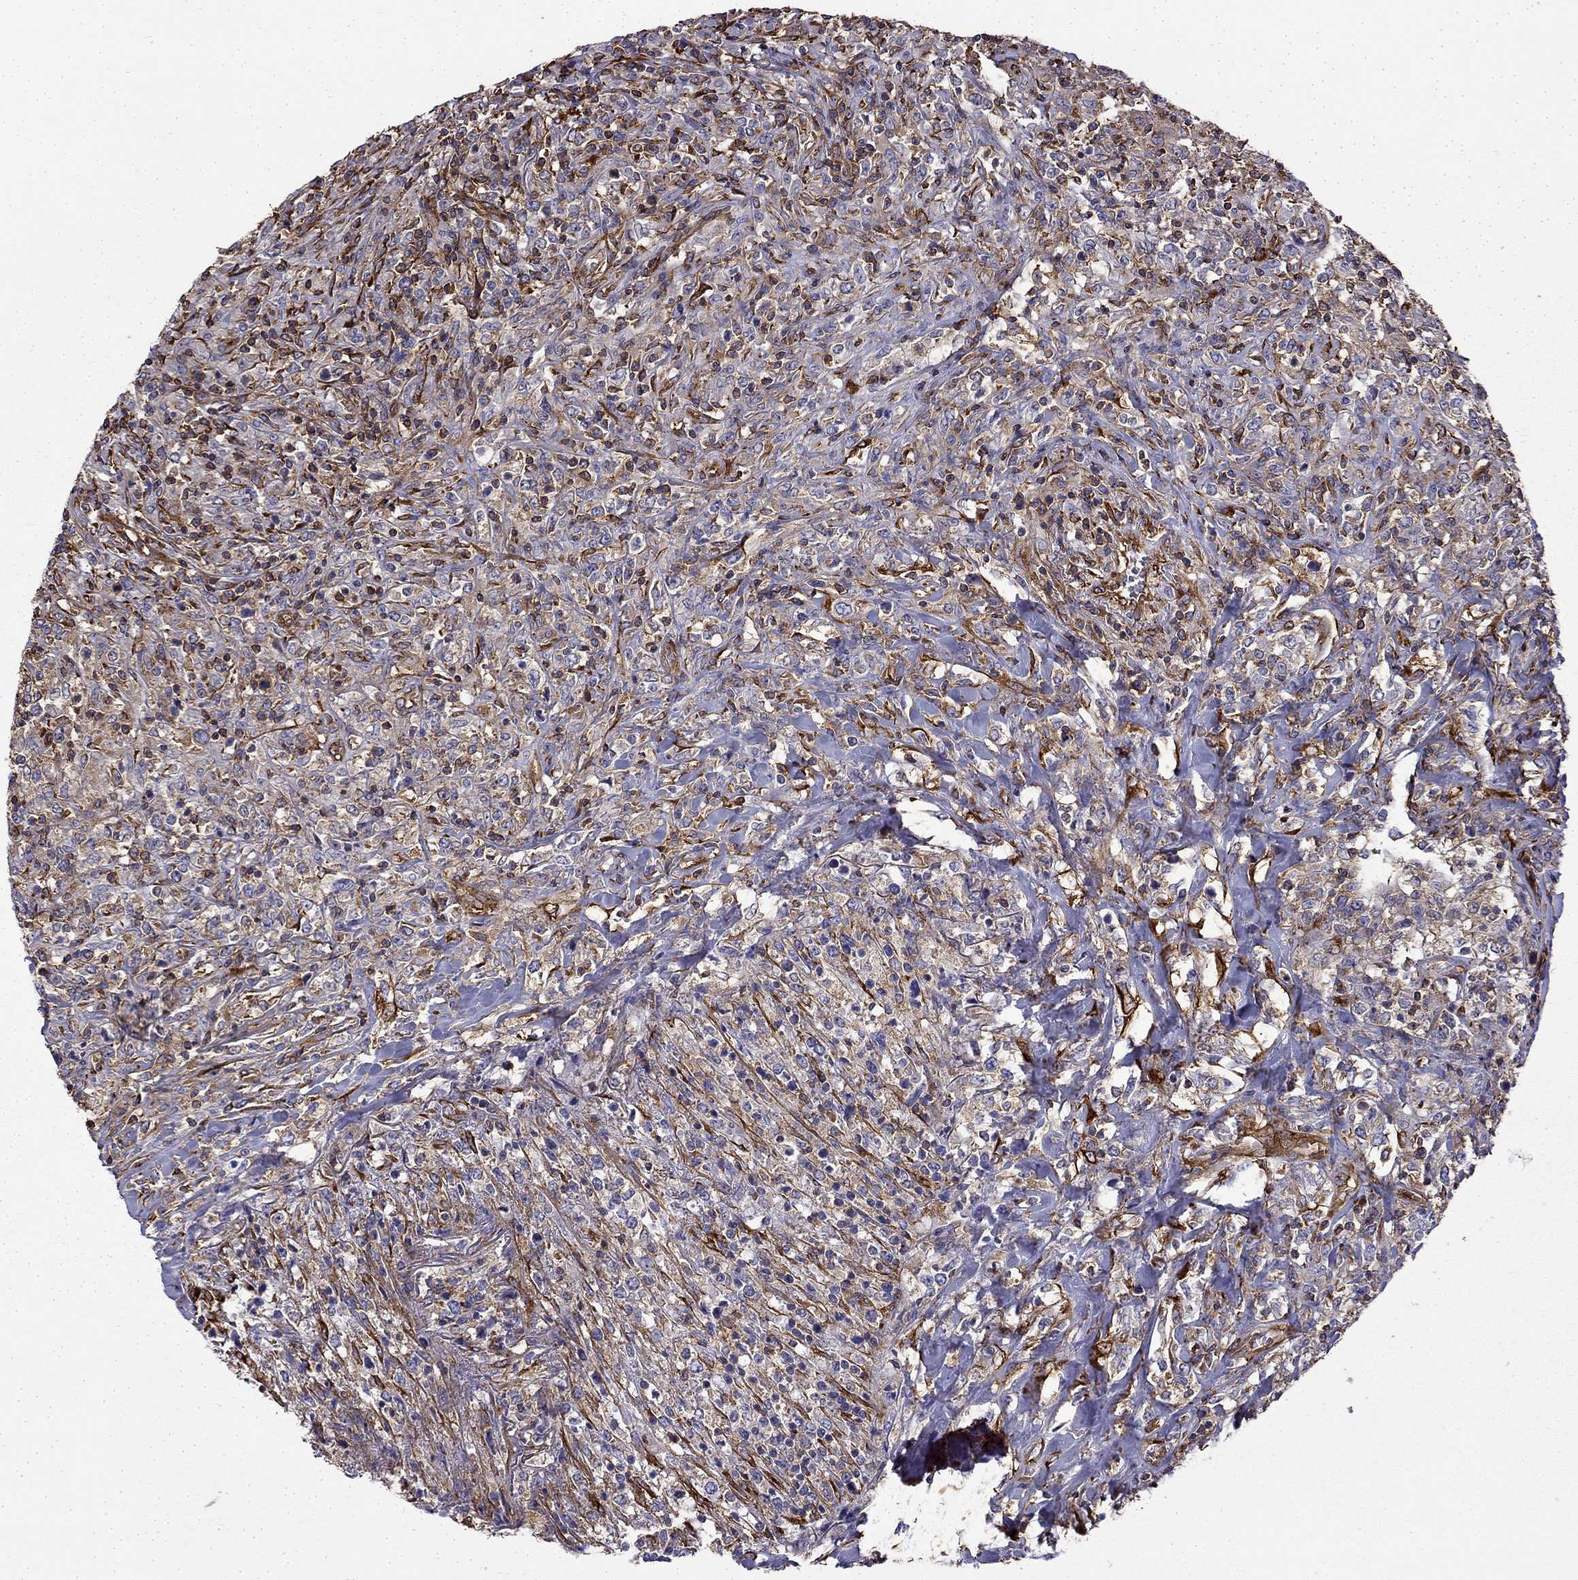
{"staining": {"intensity": "negative", "quantity": "none", "location": "none"}, "tissue": "lymphoma", "cell_type": "Tumor cells", "image_type": "cancer", "snomed": [{"axis": "morphology", "description": "Malignant lymphoma, non-Hodgkin's type, High grade"}, {"axis": "topography", "description": "Lung"}], "caption": "This is an IHC micrograph of human malignant lymphoma, non-Hodgkin's type (high-grade). There is no positivity in tumor cells.", "gene": "MAP4", "patient": {"sex": "male", "age": 79}}